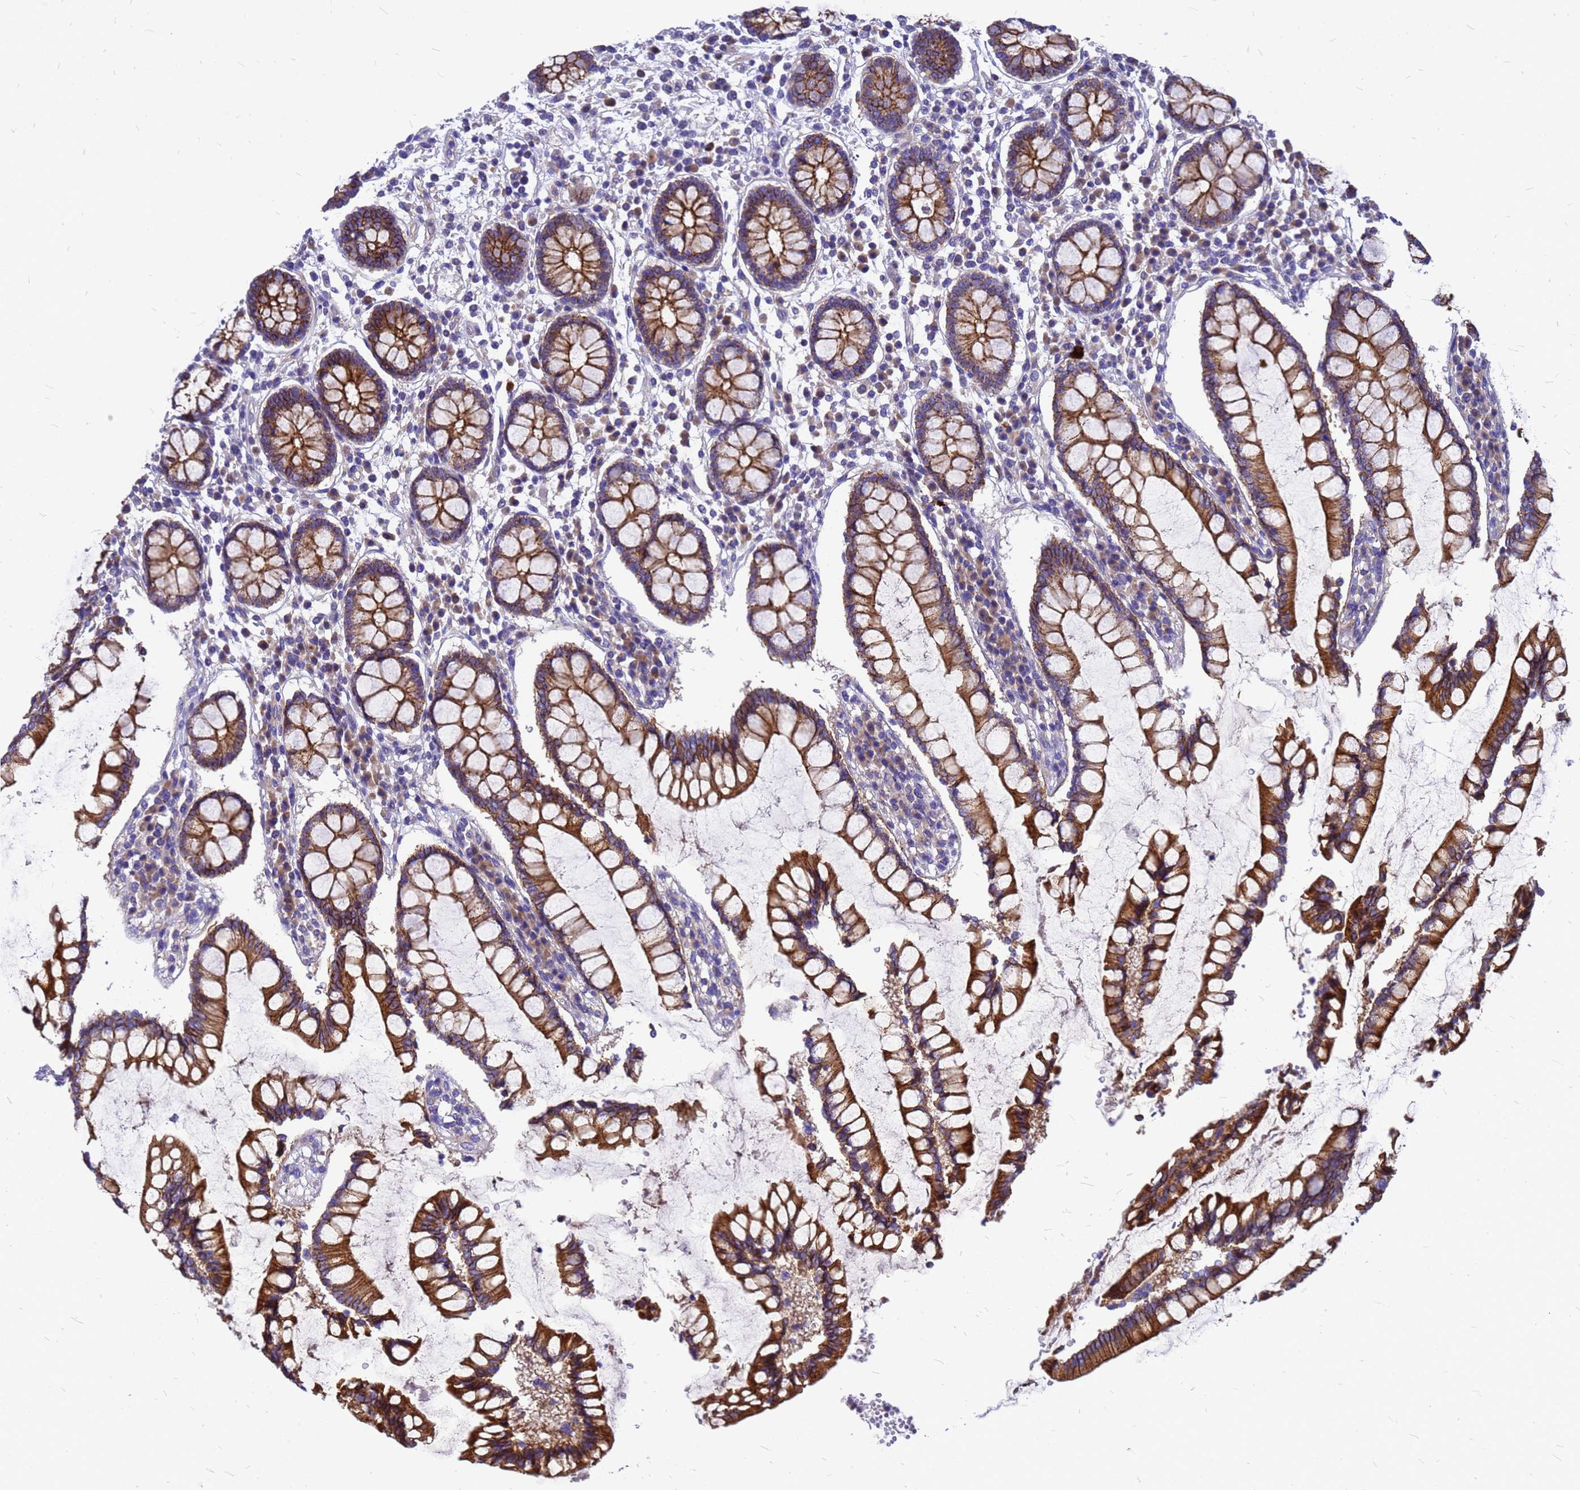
{"staining": {"intensity": "weak", "quantity": "25%-75%", "location": "cytoplasmic/membranous"}, "tissue": "colon", "cell_type": "Endothelial cells", "image_type": "normal", "snomed": [{"axis": "morphology", "description": "Normal tissue, NOS"}, {"axis": "topography", "description": "Colon"}], "caption": "Immunohistochemistry staining of unremarkable colon, which shows low levels of weak cytoplasmic/membranous expression in about 25%-75% of endothelial cells indicating weak cytoplasmic/membranous protein positivity. The staining was performed using DAB (brown) for protein detection and nuclei were counterstained in hematoxylin (blue).", "gene": "FBXW5", "patient": {"sex": "female", "age": 79}}